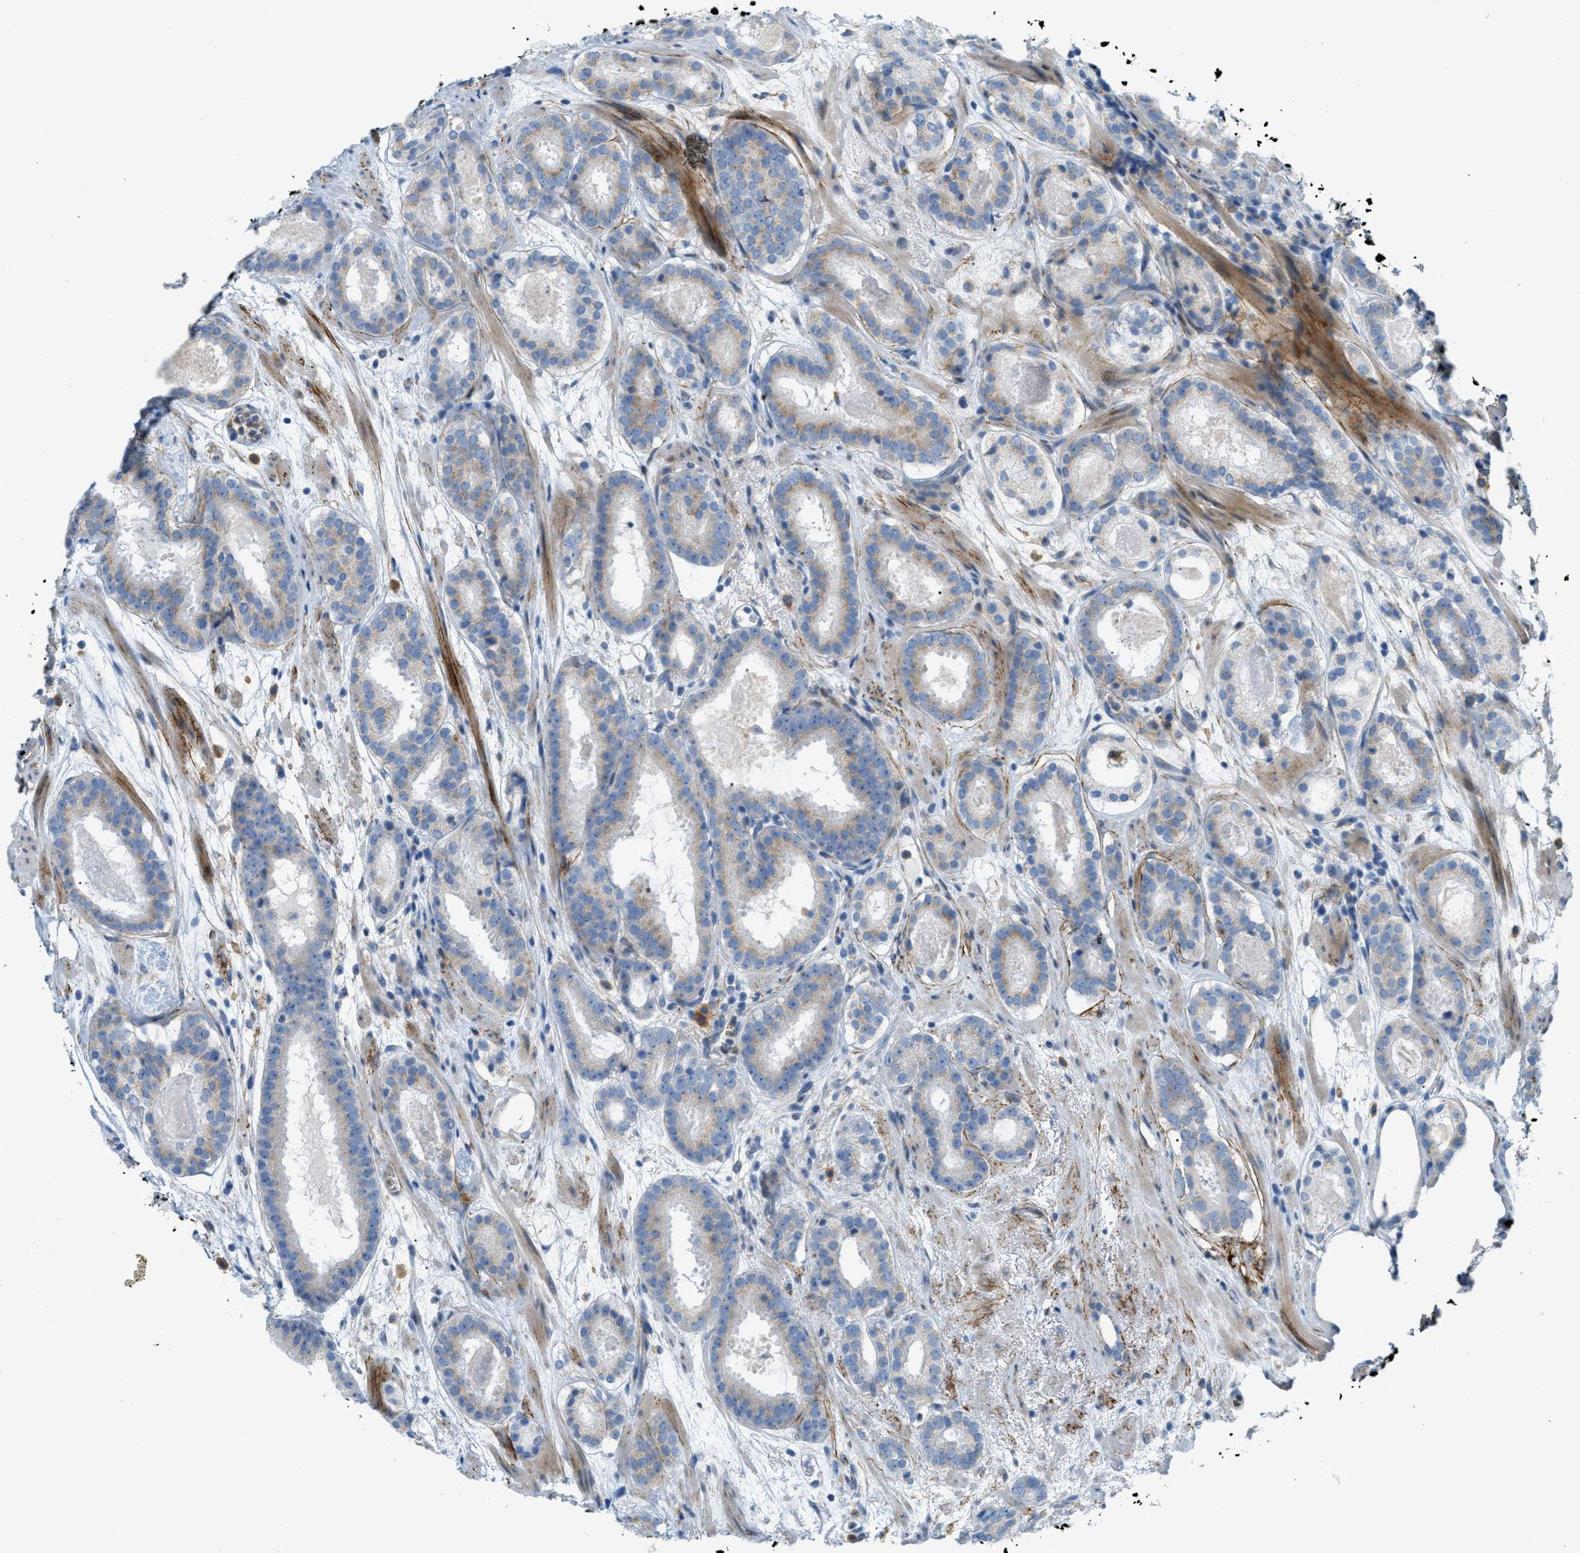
{"staining": {"intensity": "weak", "quantity": "25%-75%", "location": "cytoplasmic/membranous"}, "tissue": "prostate cancer", "cell_type": "Tumor cells", "image_type": "cancer", "snomed": [{"axis": "morphology", "description": "Adenocarcinoma, Low grade"}, {"axis": "topography", "description": "Prostate"}], "caption": "Adenocarcinoma (low-grade) (prostate) stained with a protein marker displays weak staining in tumor cells.", "gene": "LMBRD1", "patient": {"sex": "male", "age": 69}}